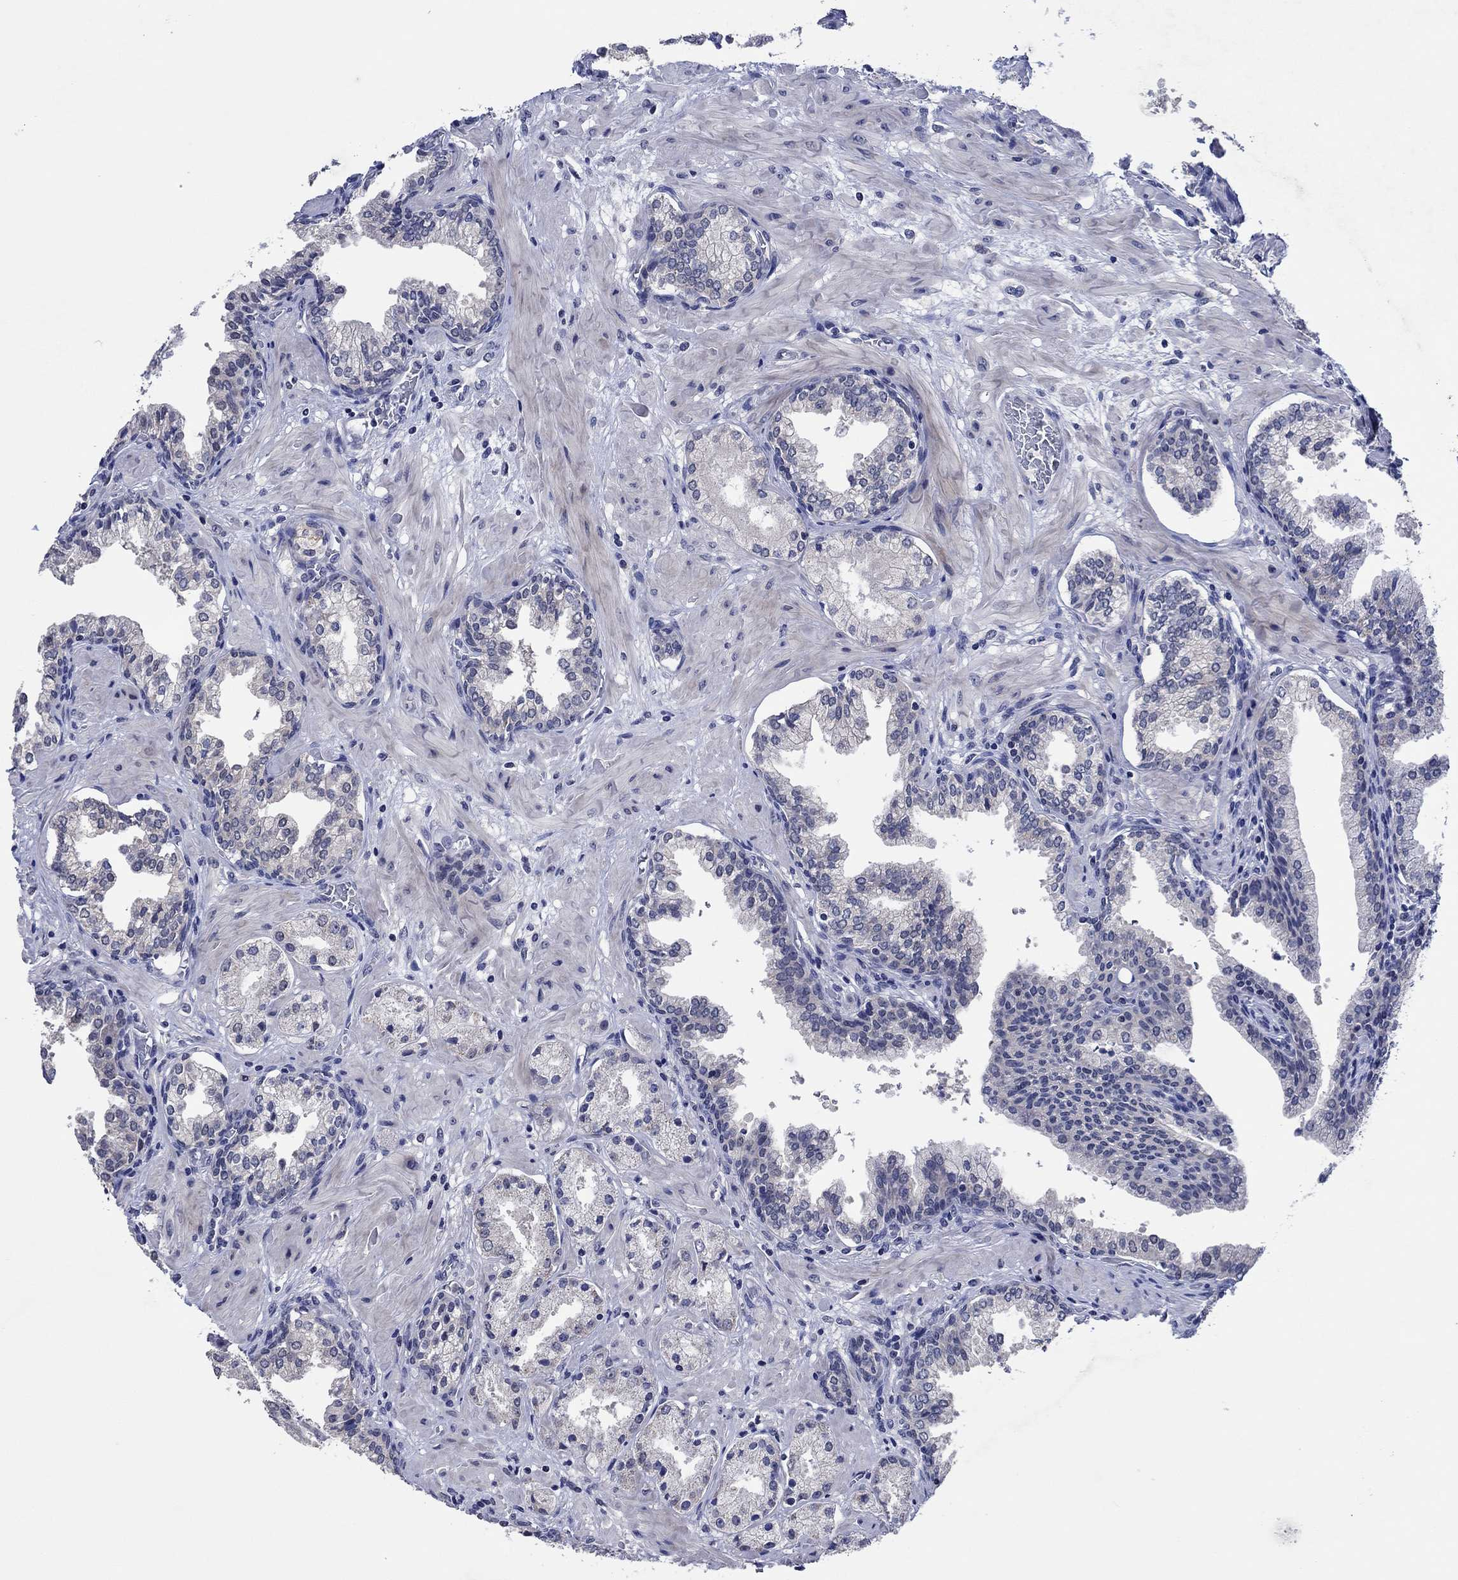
{"staining": {"intensity": "moderate", "quantity": "<25%", "location": "nuclear"}, "tissue": "prostate cancer", "cell_type": "Tumor cells", "image_type": "cancer", "snomed": [{"axis": "morphology", "description": "Adenocarcinoma, NOS"}, {"axis": "topography", "description": "Prostate and seminal vesicle, NOS"}, {"axis": "topography", "description": "Prostate"}], "caption": "Prostate cancer was stained to show a protein in brown. There is low levels of moderate nuclear staining in about <25% of tumor cells. (DAB IHC with brightfield microscopy, high magnification).", "gene": "PRRT3", "patient": {"sex": "male", "age": 44}}